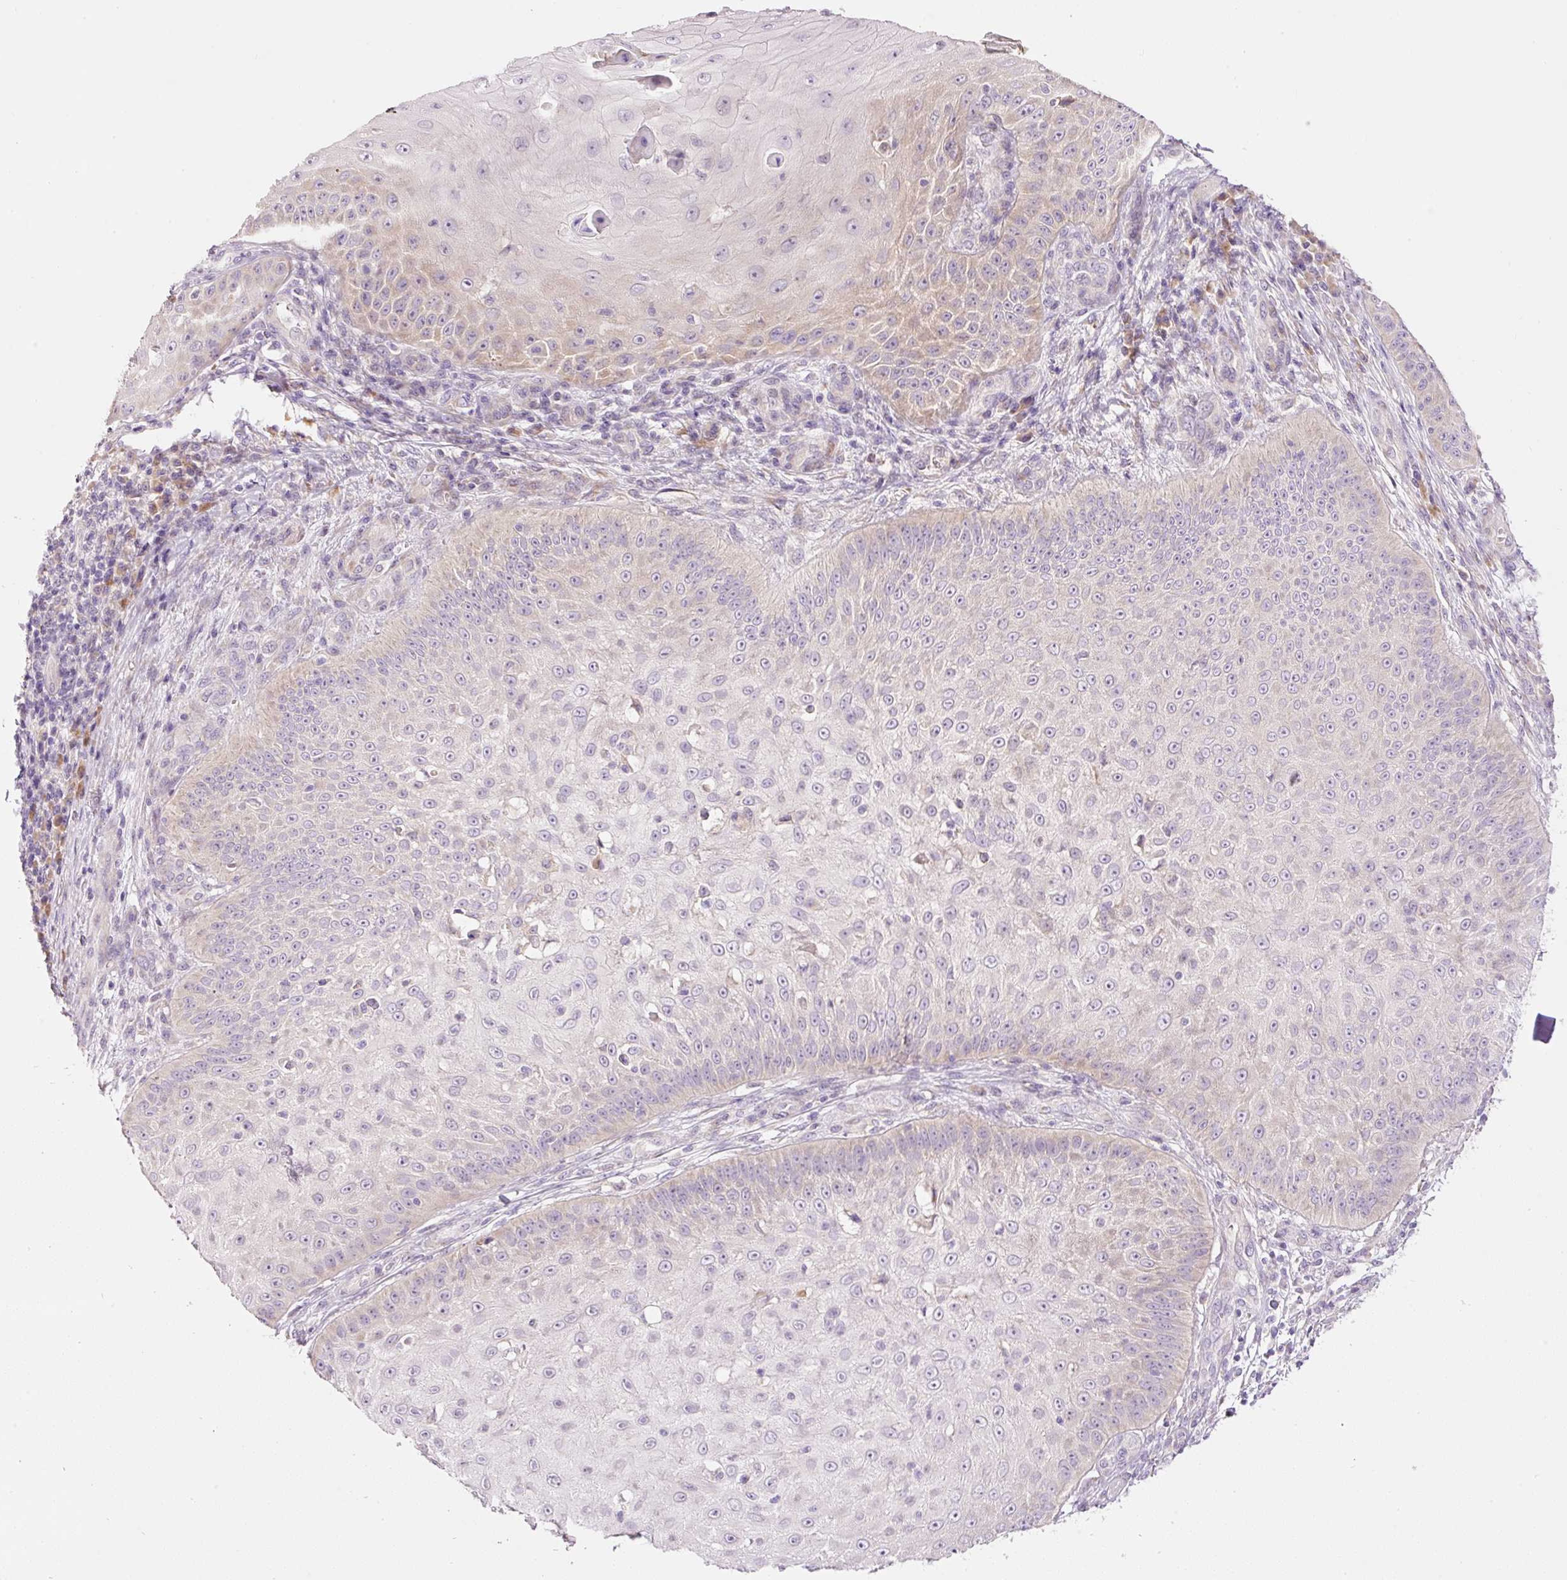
{"staining": {"intensity": "weak", "quantity": "<25%", "location": "cytoplasmic/membranous"}, "tissue": "skin cancer", "cell_type": "Tumor cells", "image_type": "cancer", "snomed": [{"axis": "morphology", "description": "Squamous cell carcinoma, NOS"}, {"axis": "topography", "description": "Skin"}], "caption": "Tumor cells show no significant protein expression in skin cancer.", "gene": "RSPO2", "patient": {"sex": "male", "age": 70}}